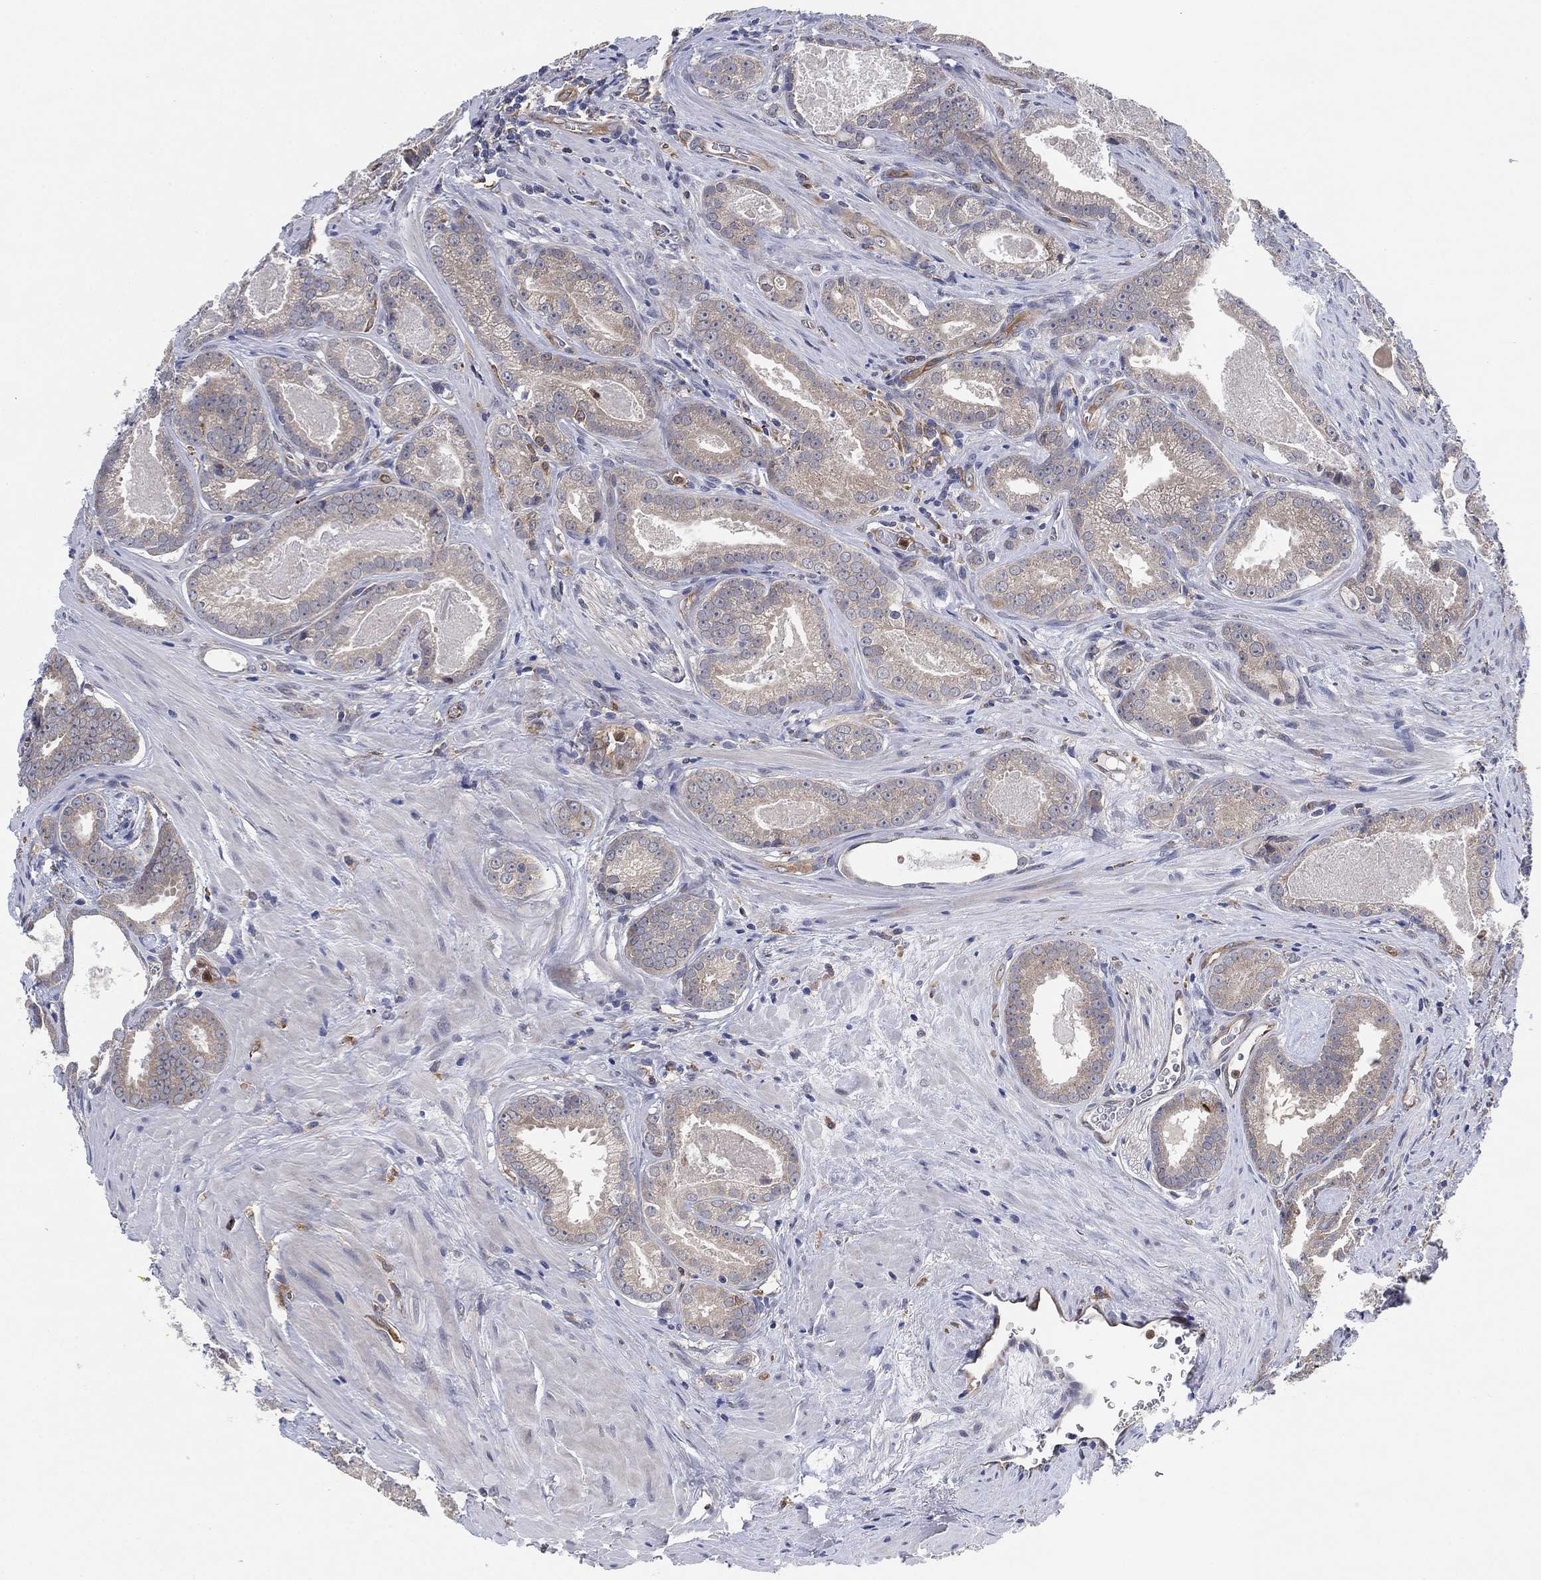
{"staining": {"intensity": "negative", "quantity": "none", "location": "none"}, "tissue": "prostate cancer", "cell_type": "Tumor cells", "image_type": "cancer", "snomed": [{"axis": "morphology", "description": "Adenocarcinoma, NOS"}, {"axis": "topography", "description": "Prostate"}], "caption": "This photomicrograph is of prostate cancer (adenocarcinoma) stained with IHC to label a protein in brown with the nuclei are counter-stained blue. There is no positivity in tumor cells. Nuclei are stained in blue.", "gene": "FES", "patient": {"sex": "male", "age": 61}}